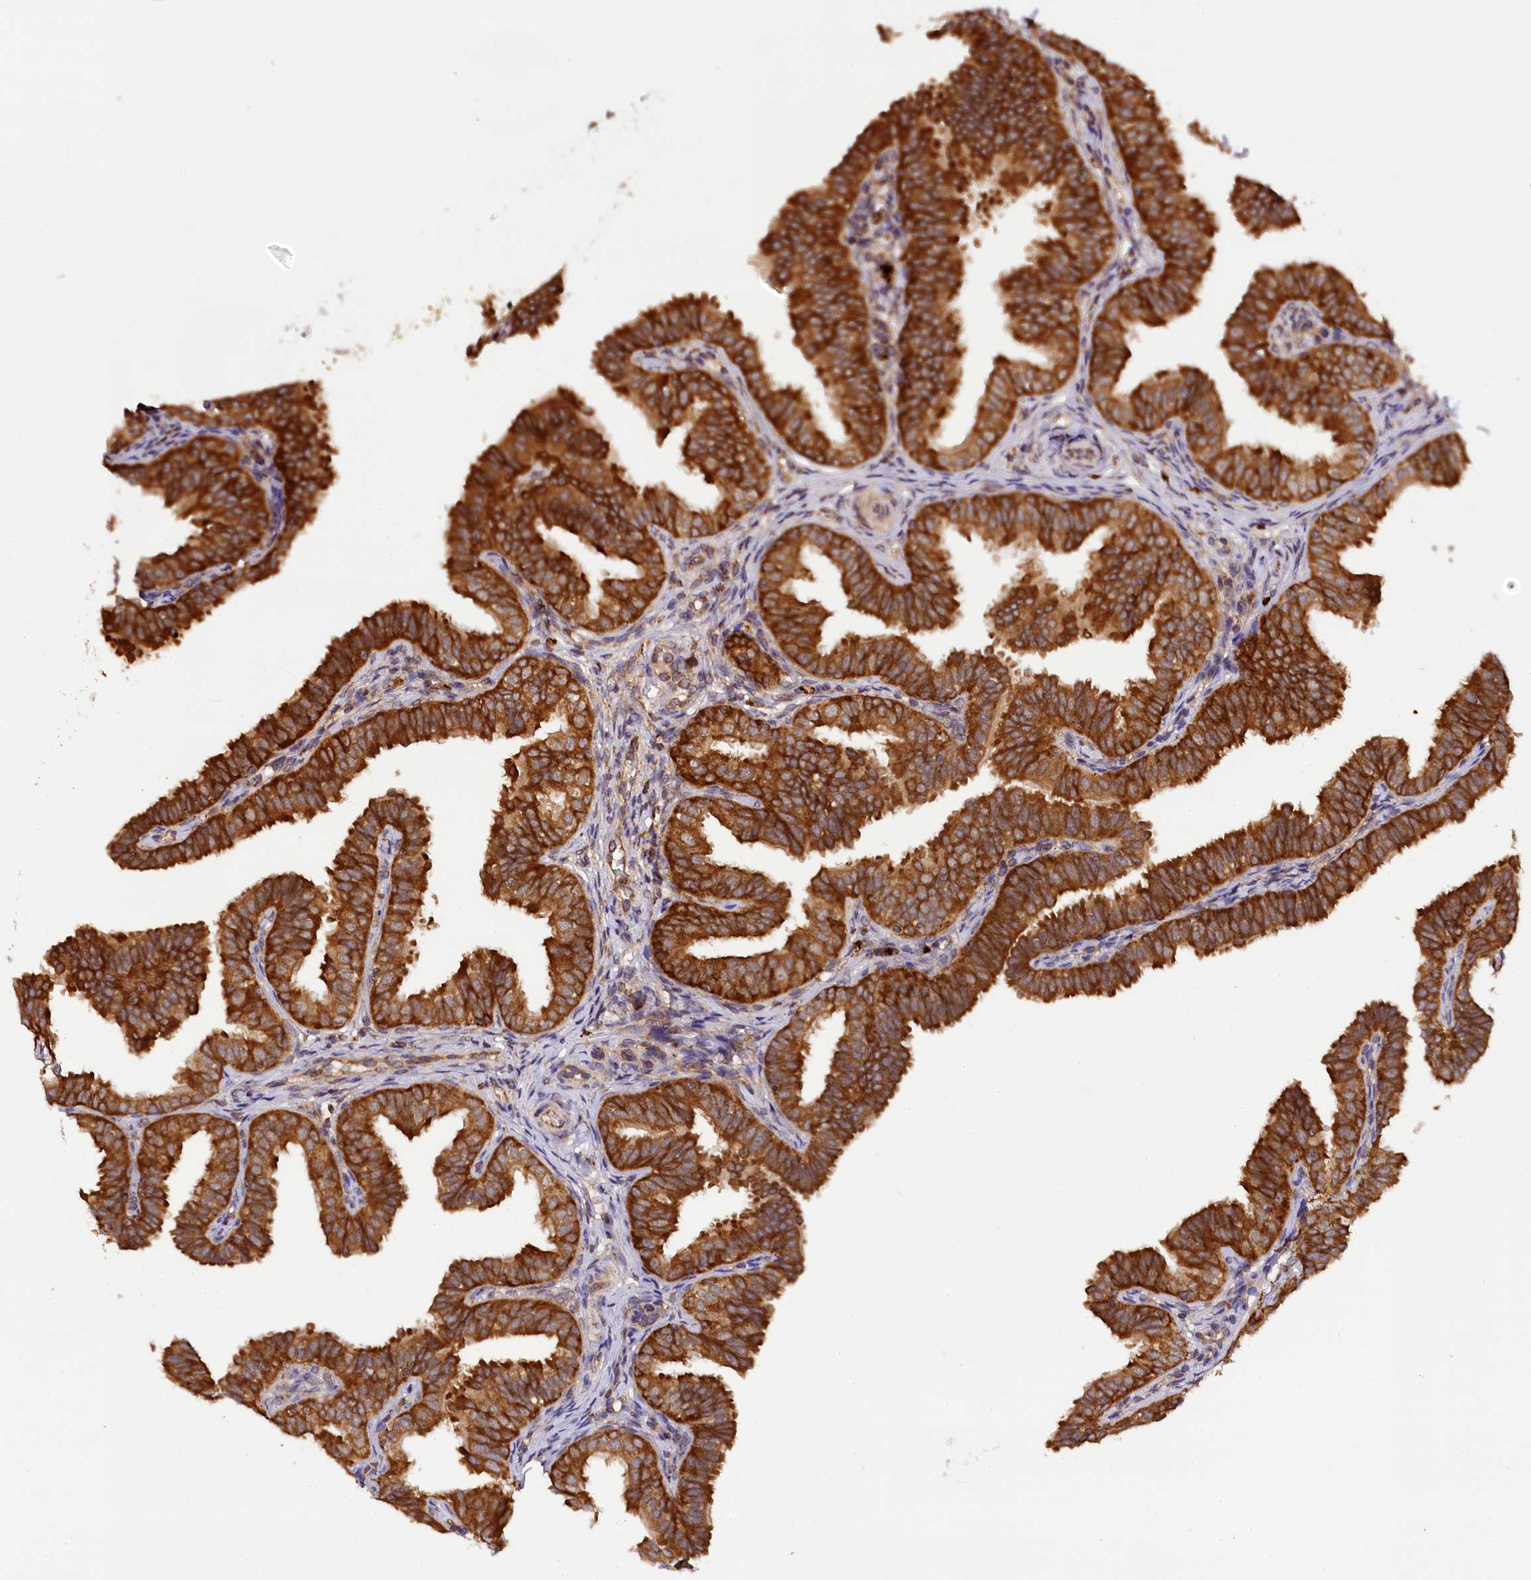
{"staining": {"intensity": "strong", "quantity": ">75%", "location": "cytoplasmic/membranous"}, "tissue": "fallopian tube", "cell_type": "Glandular cells", "image_type": "normal", "snomed": [{"axis": "morphology", "description": "Normal tissue, NOS"}, {"axis": "topography", "description": "Fallopian tube"}], "caption": "Fallopian tube was stained to show a protein in brown. There is high levels of strong cytoplasmic/membranous expression in approximately >75% of glandular cells. (DAB (3,3'-diaminobenzidine) IHC, brown staining for protein, blue staining for nuclei).", "gene": "UFM1", "patient": {"sex": "female", "age": 35}}